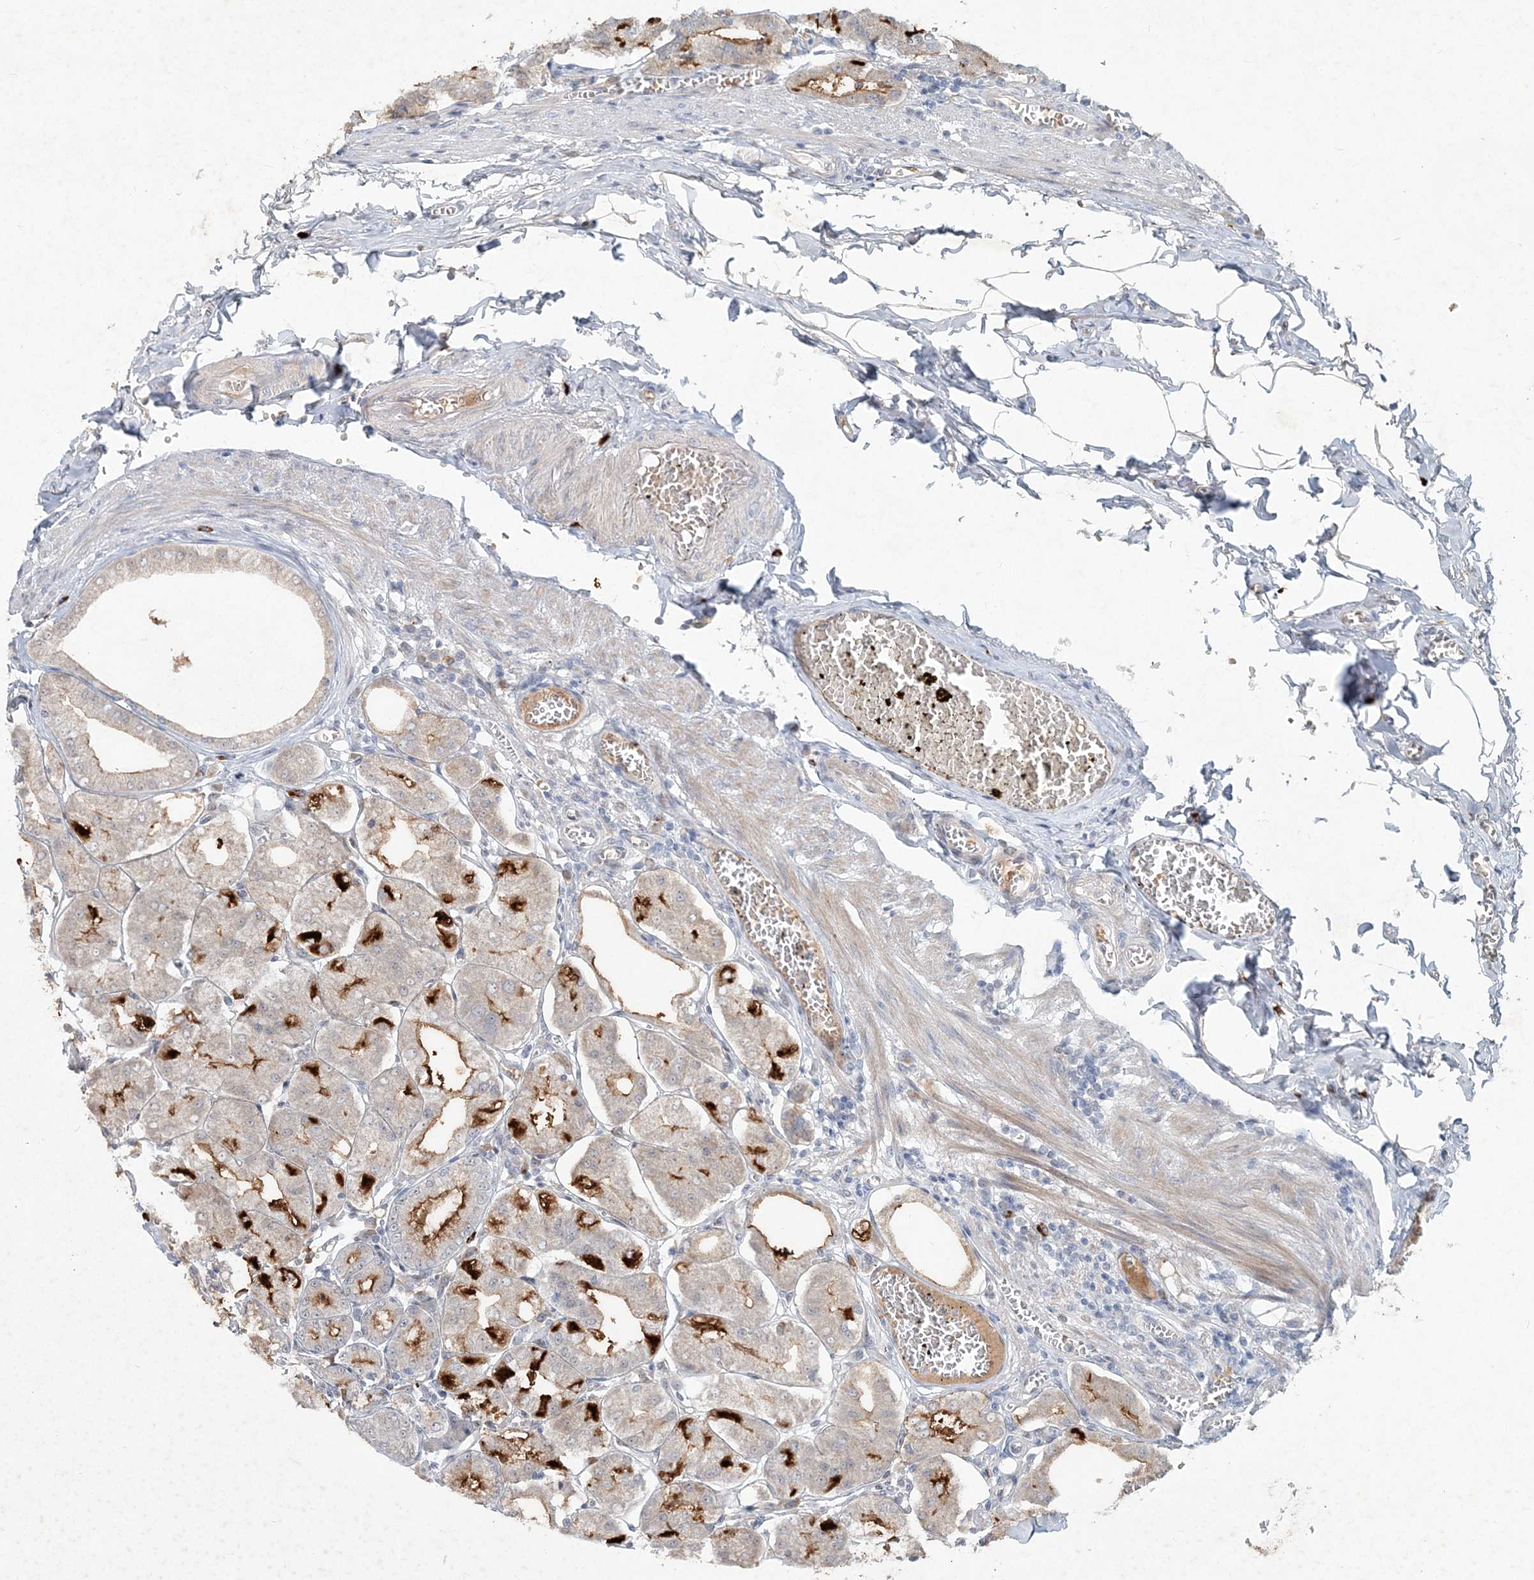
{"staining": {"intensity": "strong", "quantity": "25%-75%", "location": "cytoplasmic/membranous"}, "tissue": "stomach", "cell_type": "Glandular cells", "image_type": "normal", "snomed": [{"axis": "morphology", "description": "Normal tissue, NOS"}, {"axis": "topography", "description": "Stomach, lower"}], "caption": "Unremarkable stomach reveals strong cytoplasmic/membranous positivity in about 25%-75% of glandular cells, visualized by immunohistochemistry. (brown staining indicates protein expression, while blue staining denotes nuclei).", "gene": "GIN1", "patient": {"sex": "male", "age": 71}}